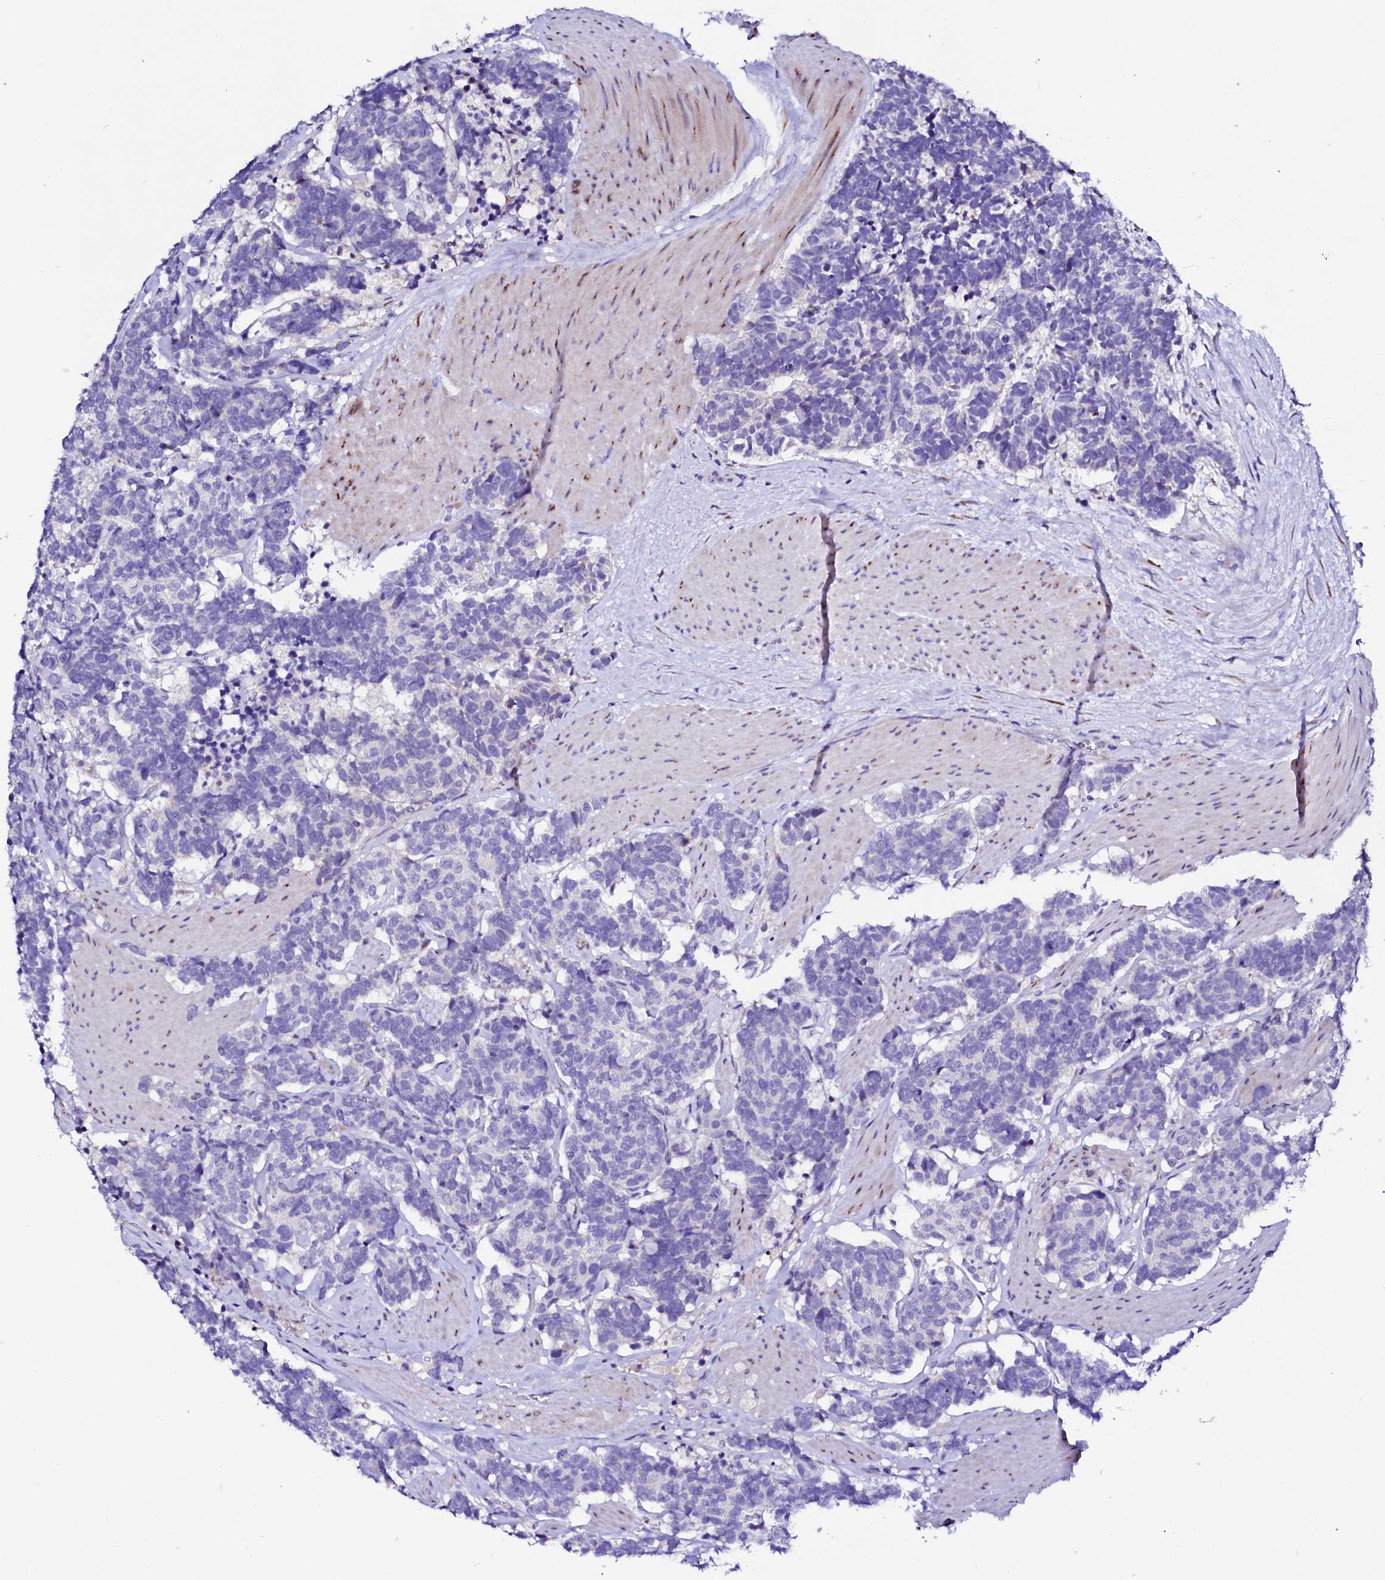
{"staining": {"intensity": "negative", "quantity": "none", "location": "none"}, "tissue": "carcinoid", "cell_type": "Tumor cells", "image_type": "cancer", "snomed": [{"axis": "morphology", "description": "Carcinoma, NOS"}, {"axis": "morphology", "description": "Carcinoid, malignant, NOS"}, {"axis": "topography", "description": "Urinary bladder"}], "caption": "The image exhibits no significant positivity in tumor cells of carcinoma.", "gene": "BTBD16", "patient": {"sex": "male", "age": 57}}